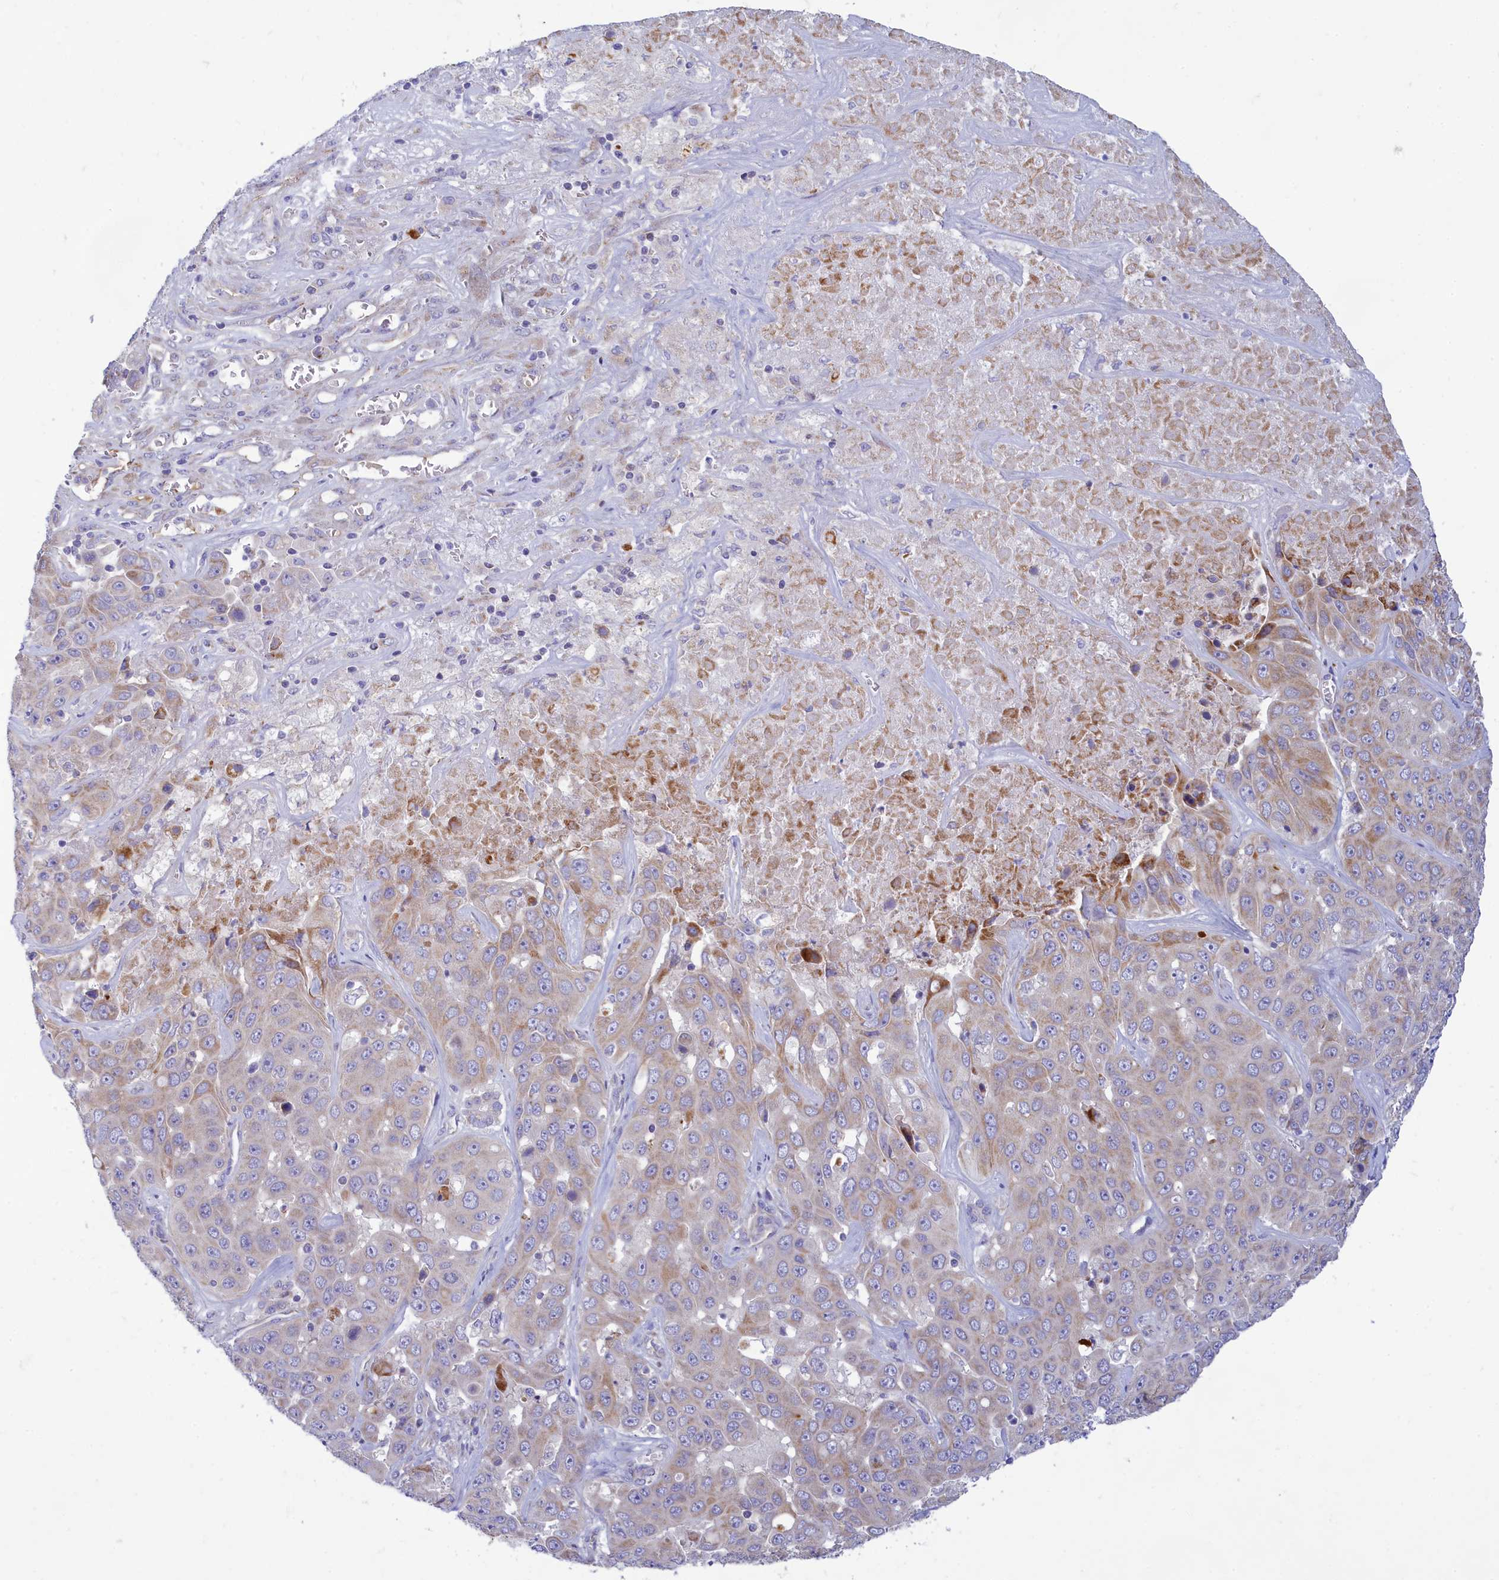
{"staining": {"intensity": "moderate", "quantity": "<25%", "location": "cytoplasmic/membranous"}, "tissue": "liver cancer", "cell_type": "Tumor cells", "image_type": "cancer", "snomed": [{"axis": "morphology", "description": "Cholangiocarcinoma"}, {"axis": "topography", "description": "Liver"}], "caption": "Human liver cancer (cholangiocarcinoma) stained for a protein (brown) reveals moderate cytoplasmic/membranous positive positivity in about <25% of tumor cells.", "gene": "TMEM30B", "patient": {"sex": "female", "age": 52}}